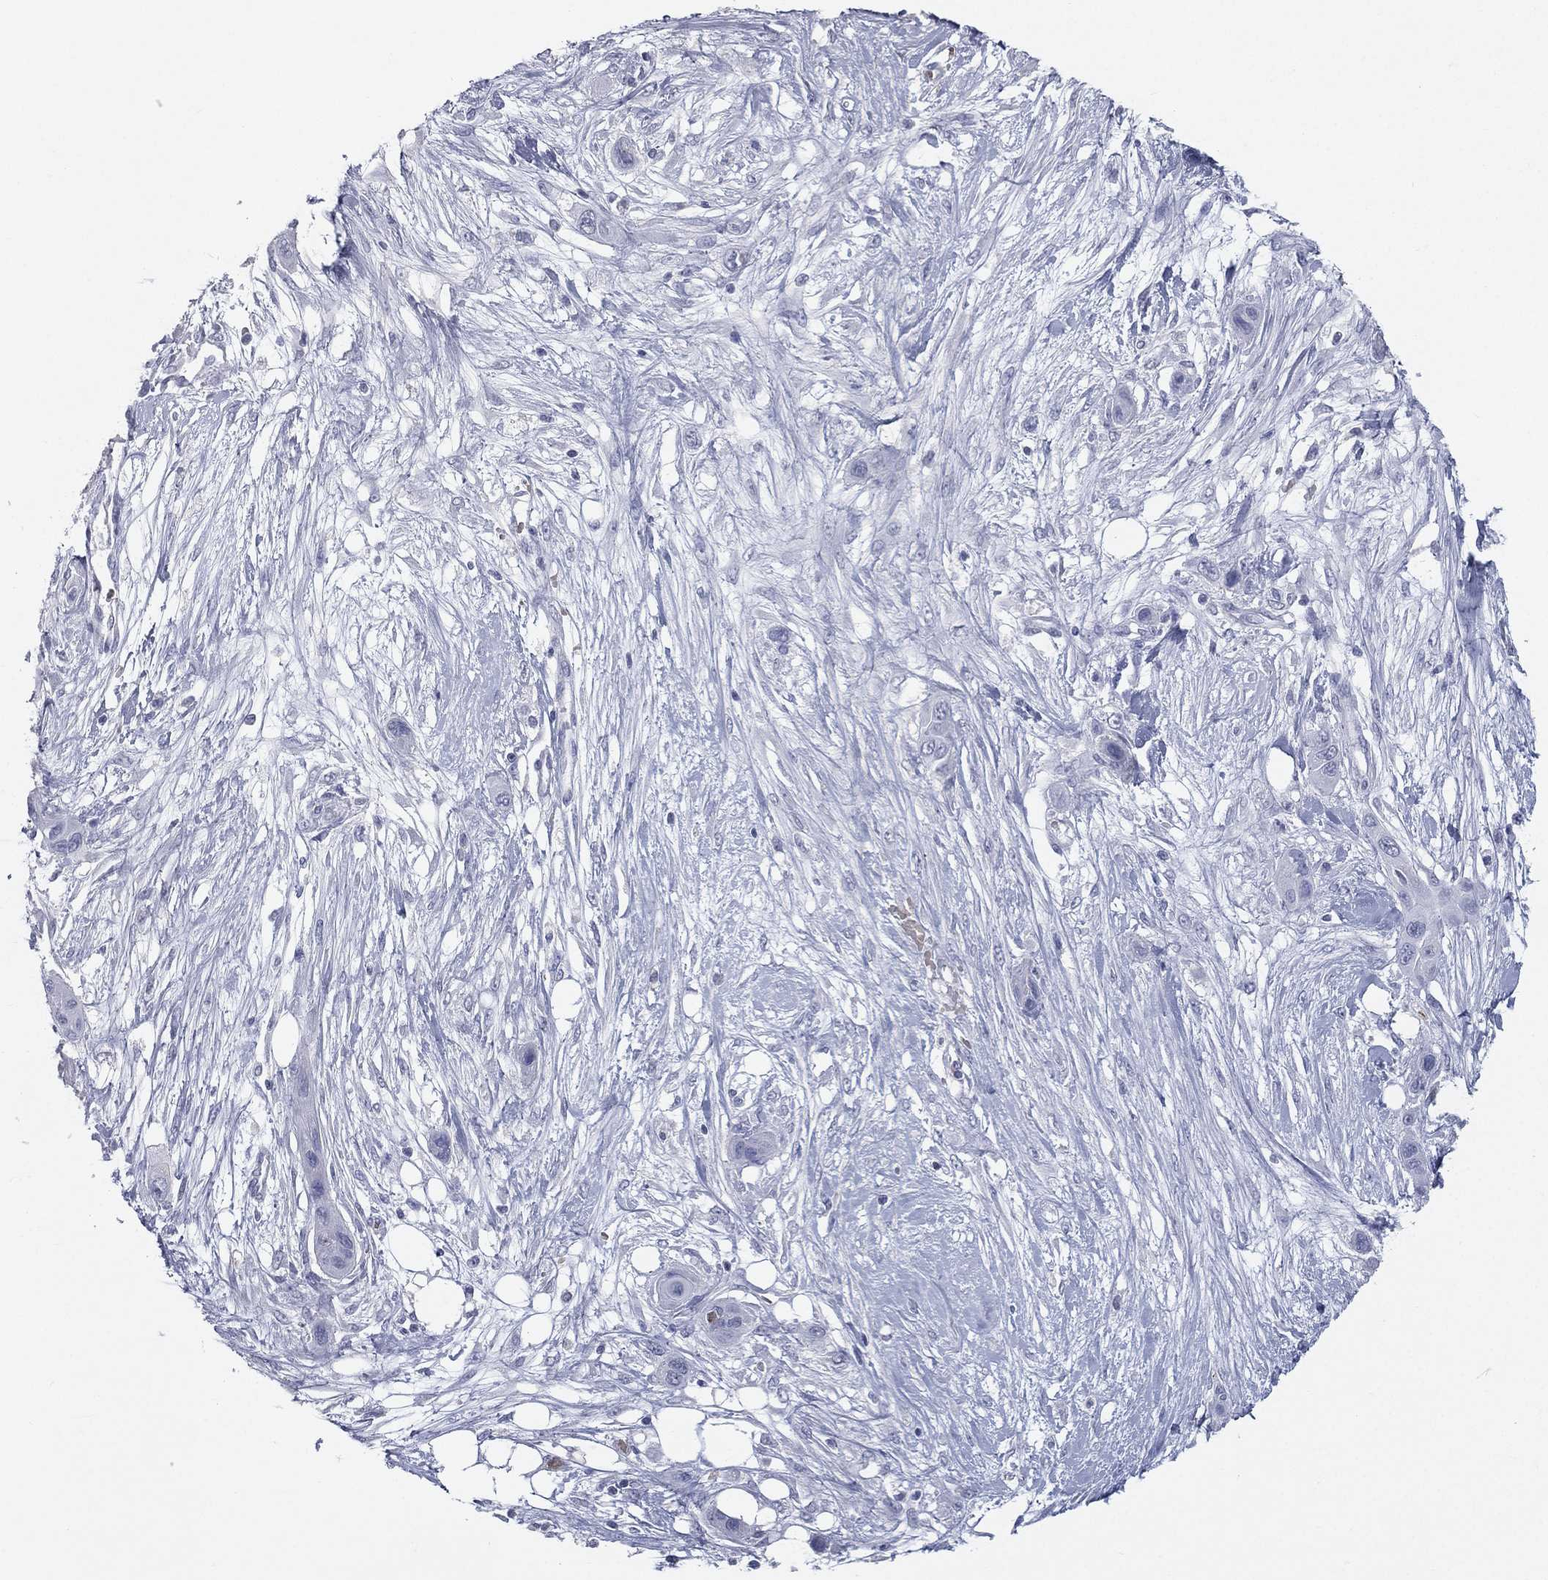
{"staining": {"intensity": "negative", "quantity": "none", "location": "none"}, "tissue": "skin cancer", "cell_type": "Tumor cells", "image_type": "cancer", "snomed": [{"axis": "morphology", "description": "Squamous cell carcinoma, NOS"}, {"axis": "topography", "description": "Skin"}], "caption": "Human skin cancer stained for a protein using immunohistochemistry (IHC) displays no positivity in tumor cells.", "gene": "ESX1", "patient": {"sex": "male", "age": 79}}